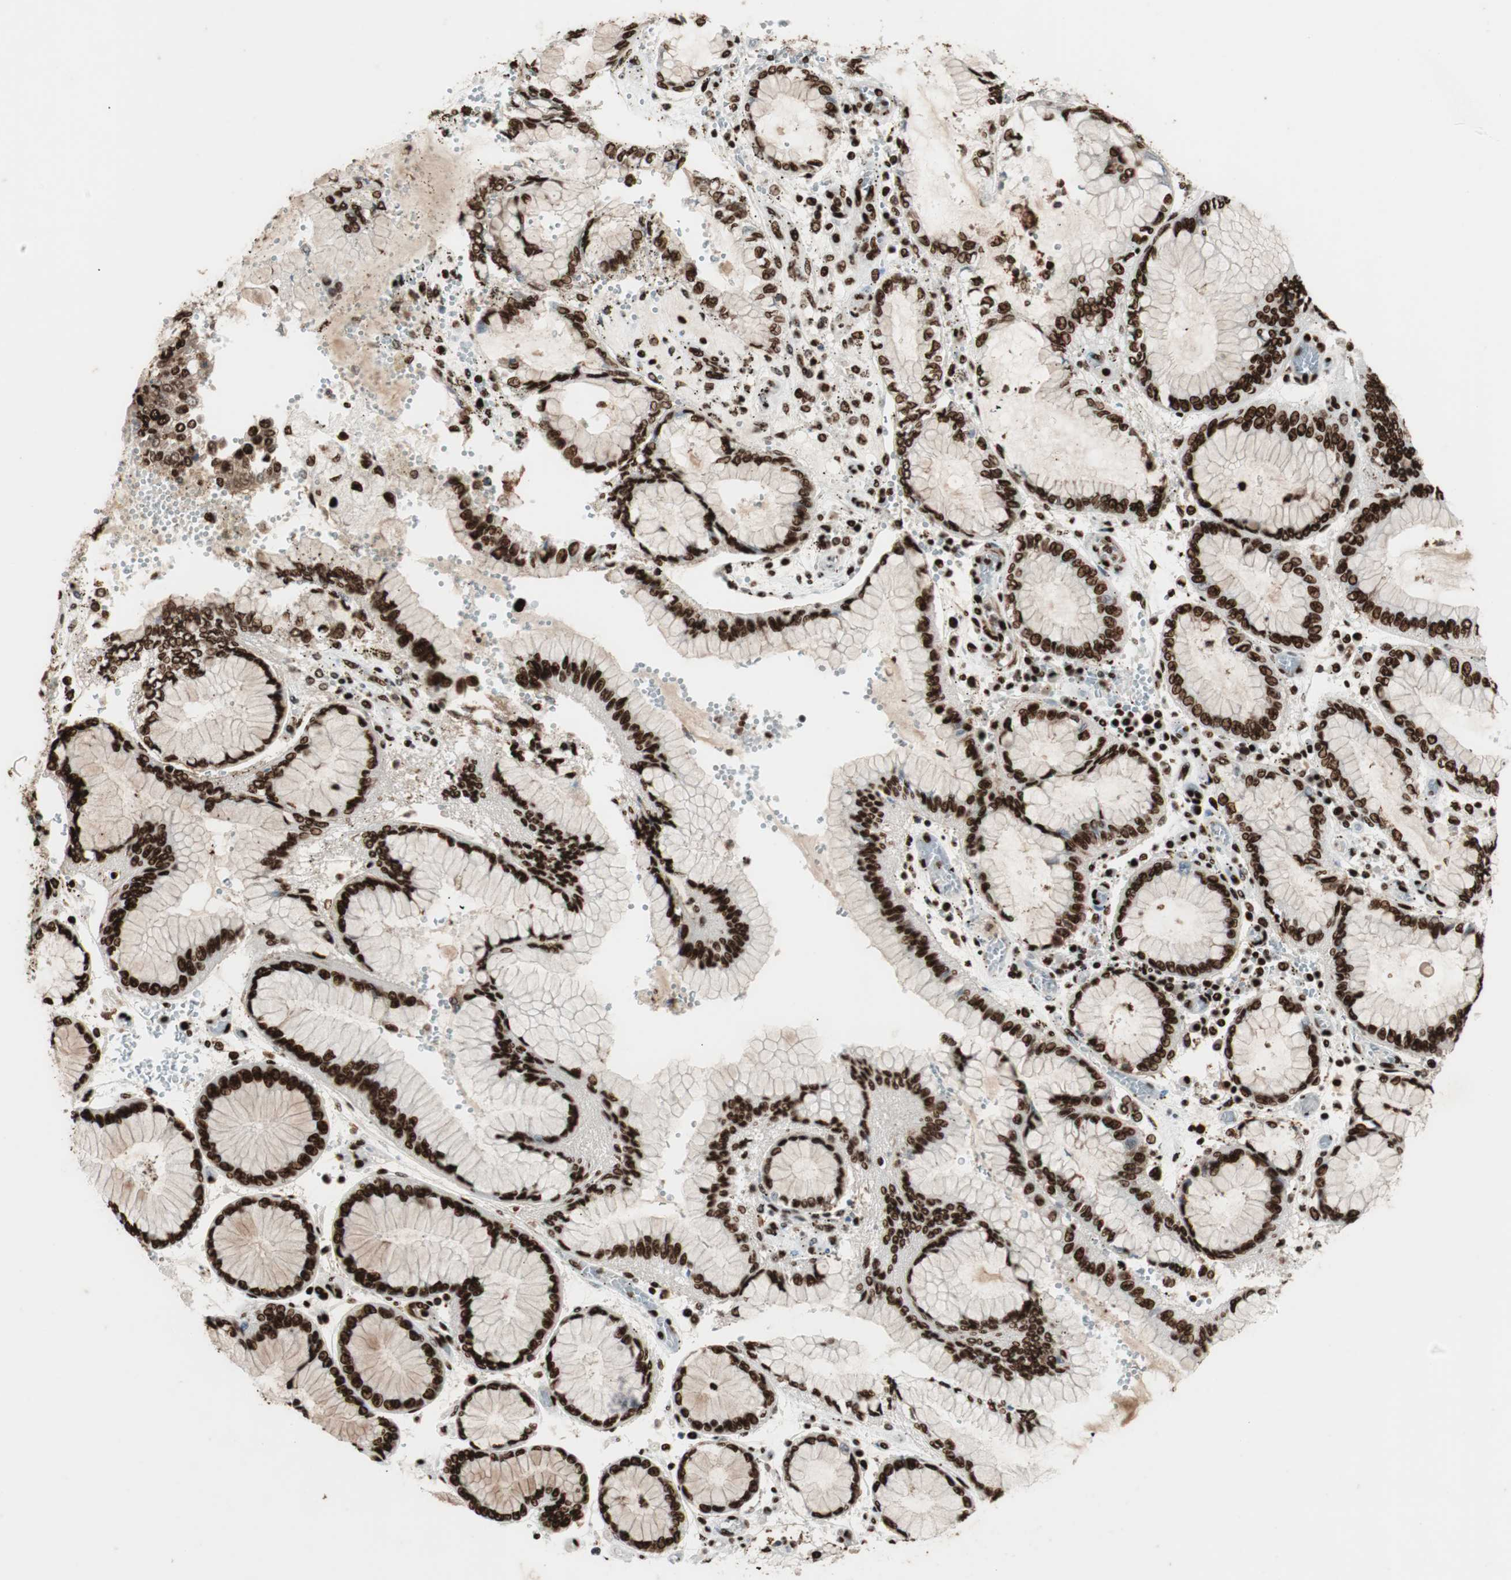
{"staining": {"intensity": "strong", "quantity": ">75%", "location": "nuclear"}, "tissue": "stomach cancer", "cell_type": "Tumor cells", "image_type": "cancer", "snomed": [{"axis": "morphology", "description": "Normal tissue, NOS"}, {"axis": "morphology", "description": "Adenocarcinoma, NOS"}, {"axis": "topography", "description": "Stomach, upper"}, {"axis": "topography", "description": "Stomach"}], "caption": "Immunohistochemical staining of adenocarcinoma (stomach) demonstrates high levels of strong nuclear expression in about >75% of tumor cells. (brown staining indicates protein expression, while blue staining denotes nuclei).", "gene": "PSME3", "patient": {"sex": "male", "age": 76}}